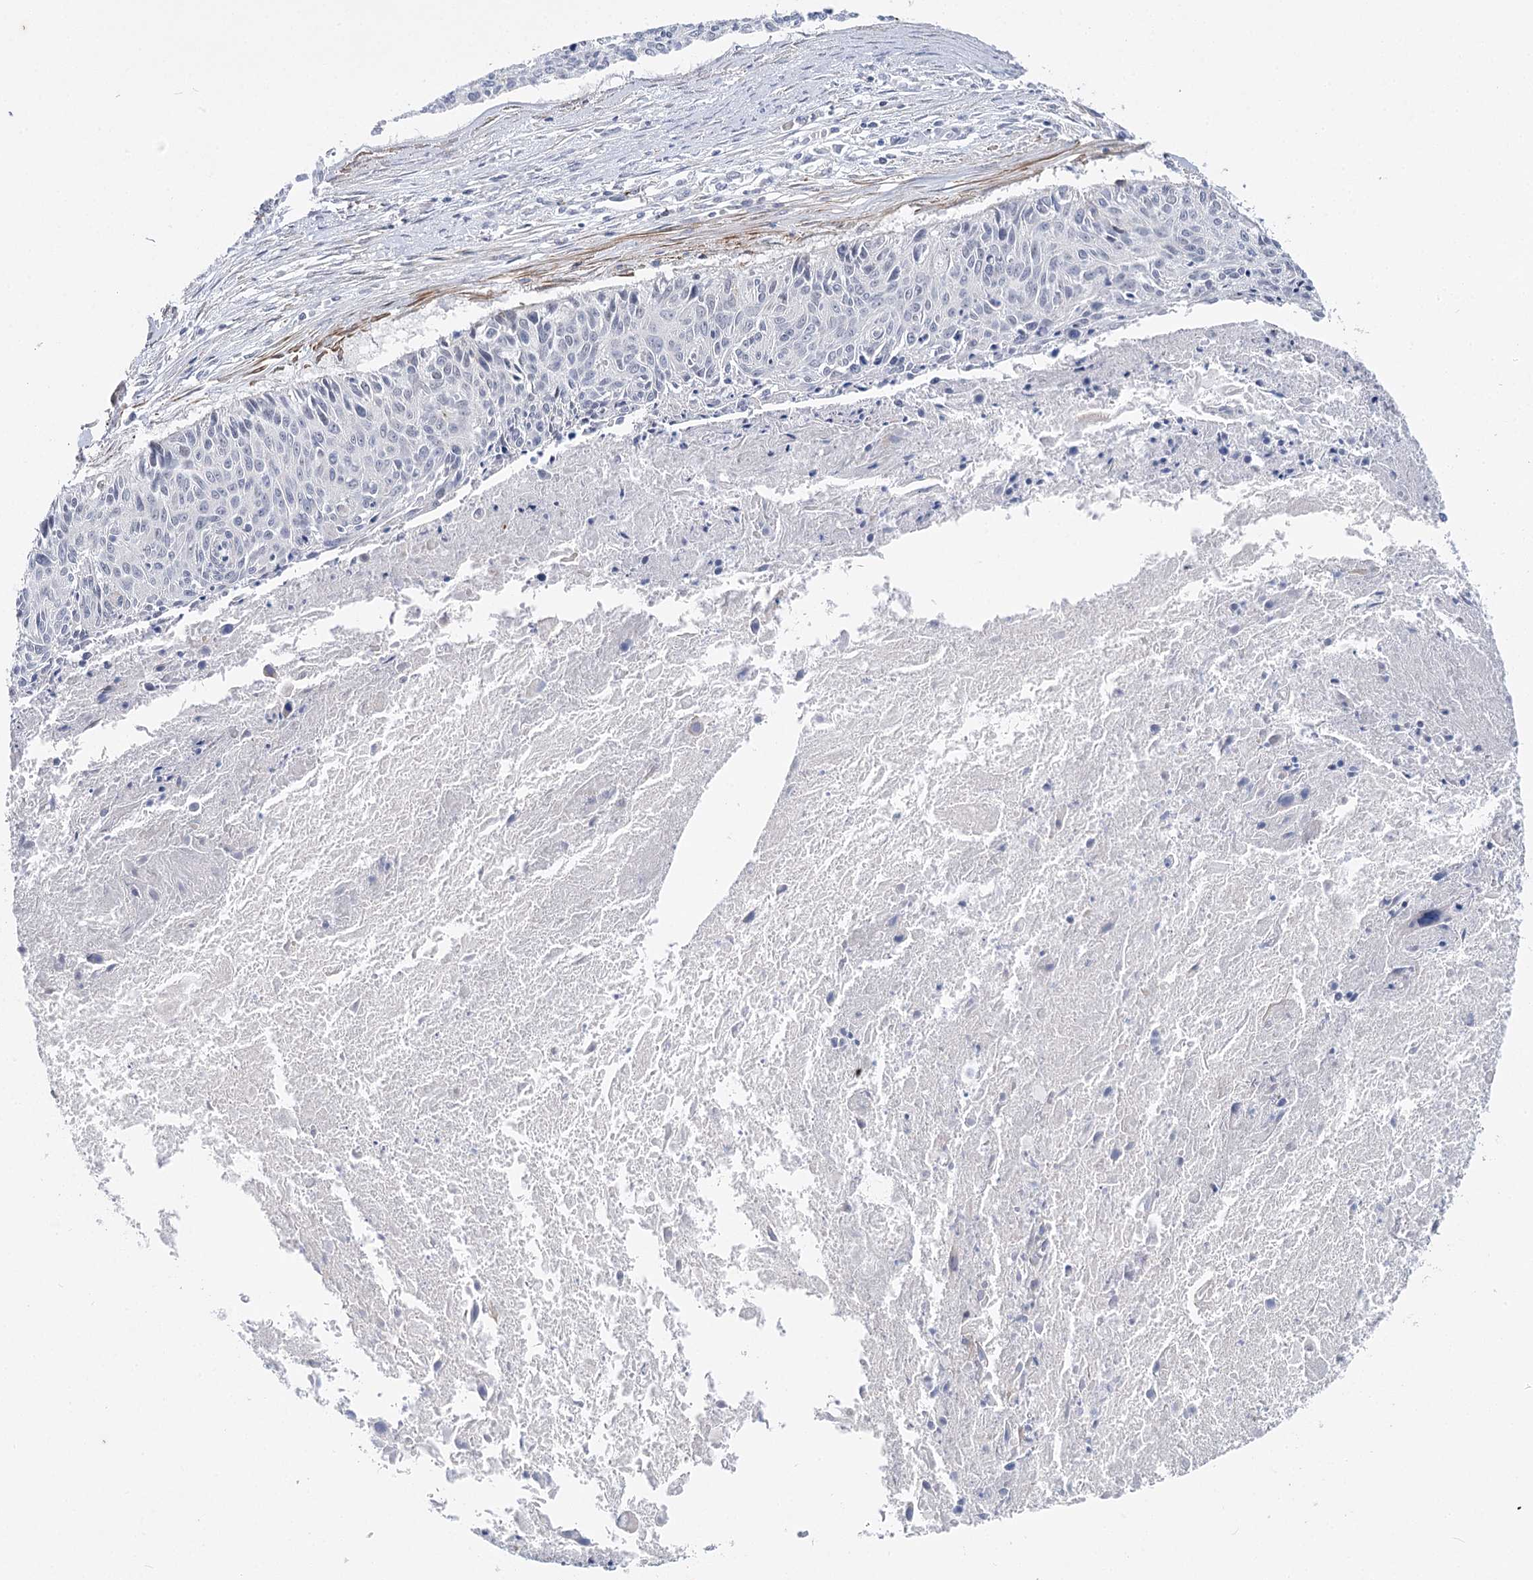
{"staining": {"intensity": "negative", "quantity": "none", "location": "none"}, "tissue": "cervical cancer", "cell_type": "Tumor cells", "image_type": "cancer", "snomed": [{"axis": "morphology", "description": "Squamous cell carcinoma, NOS"}, {"axis": "topography", "description": "Cervix"}], "caption": "Cervical cancer was stained to show a protein in brown. There is no significant staining in tumor cells.", "gene": "AGXT2", "patient": {"sex": "female", "age": 55}}